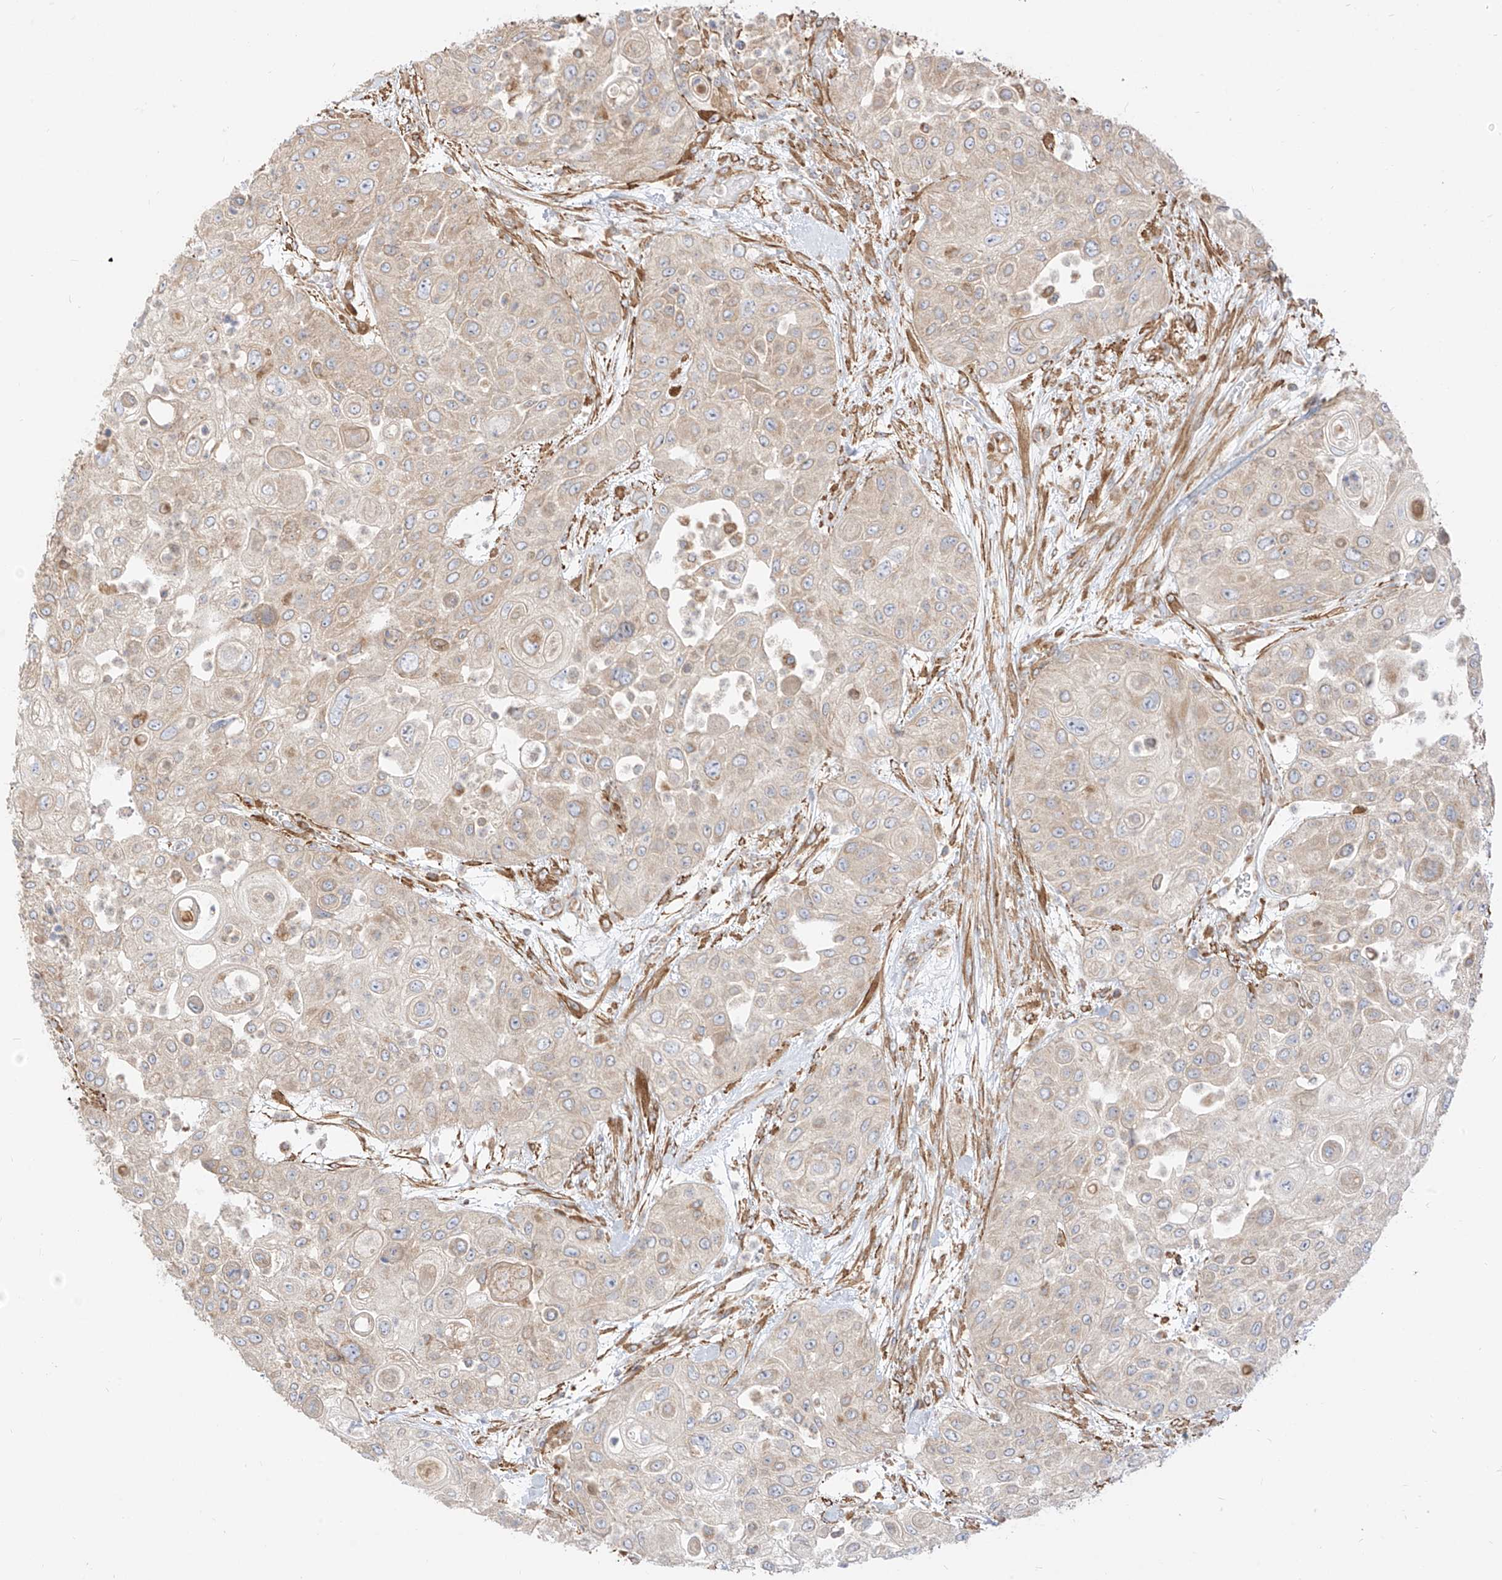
{"staining": {"intensity": "weak", "quantity": "<25%", "location": "cytoplasmic/membranous"}, "tissue": "urothelial cancer", "cell_type": "Tumor cells", "image_type": "cancer", "snomed": [{"axis": "morphology", "description": "Urothelial carcinoma, High grade"}, {"axis": "topography", "description": "Urinary bladder"}], "caption": "Immunohistochemistry of human urothelial cancer reveals no positivity in tumor cells.", "gene": "PLCL1", "patient": {"sex": "female", "age": 79}}